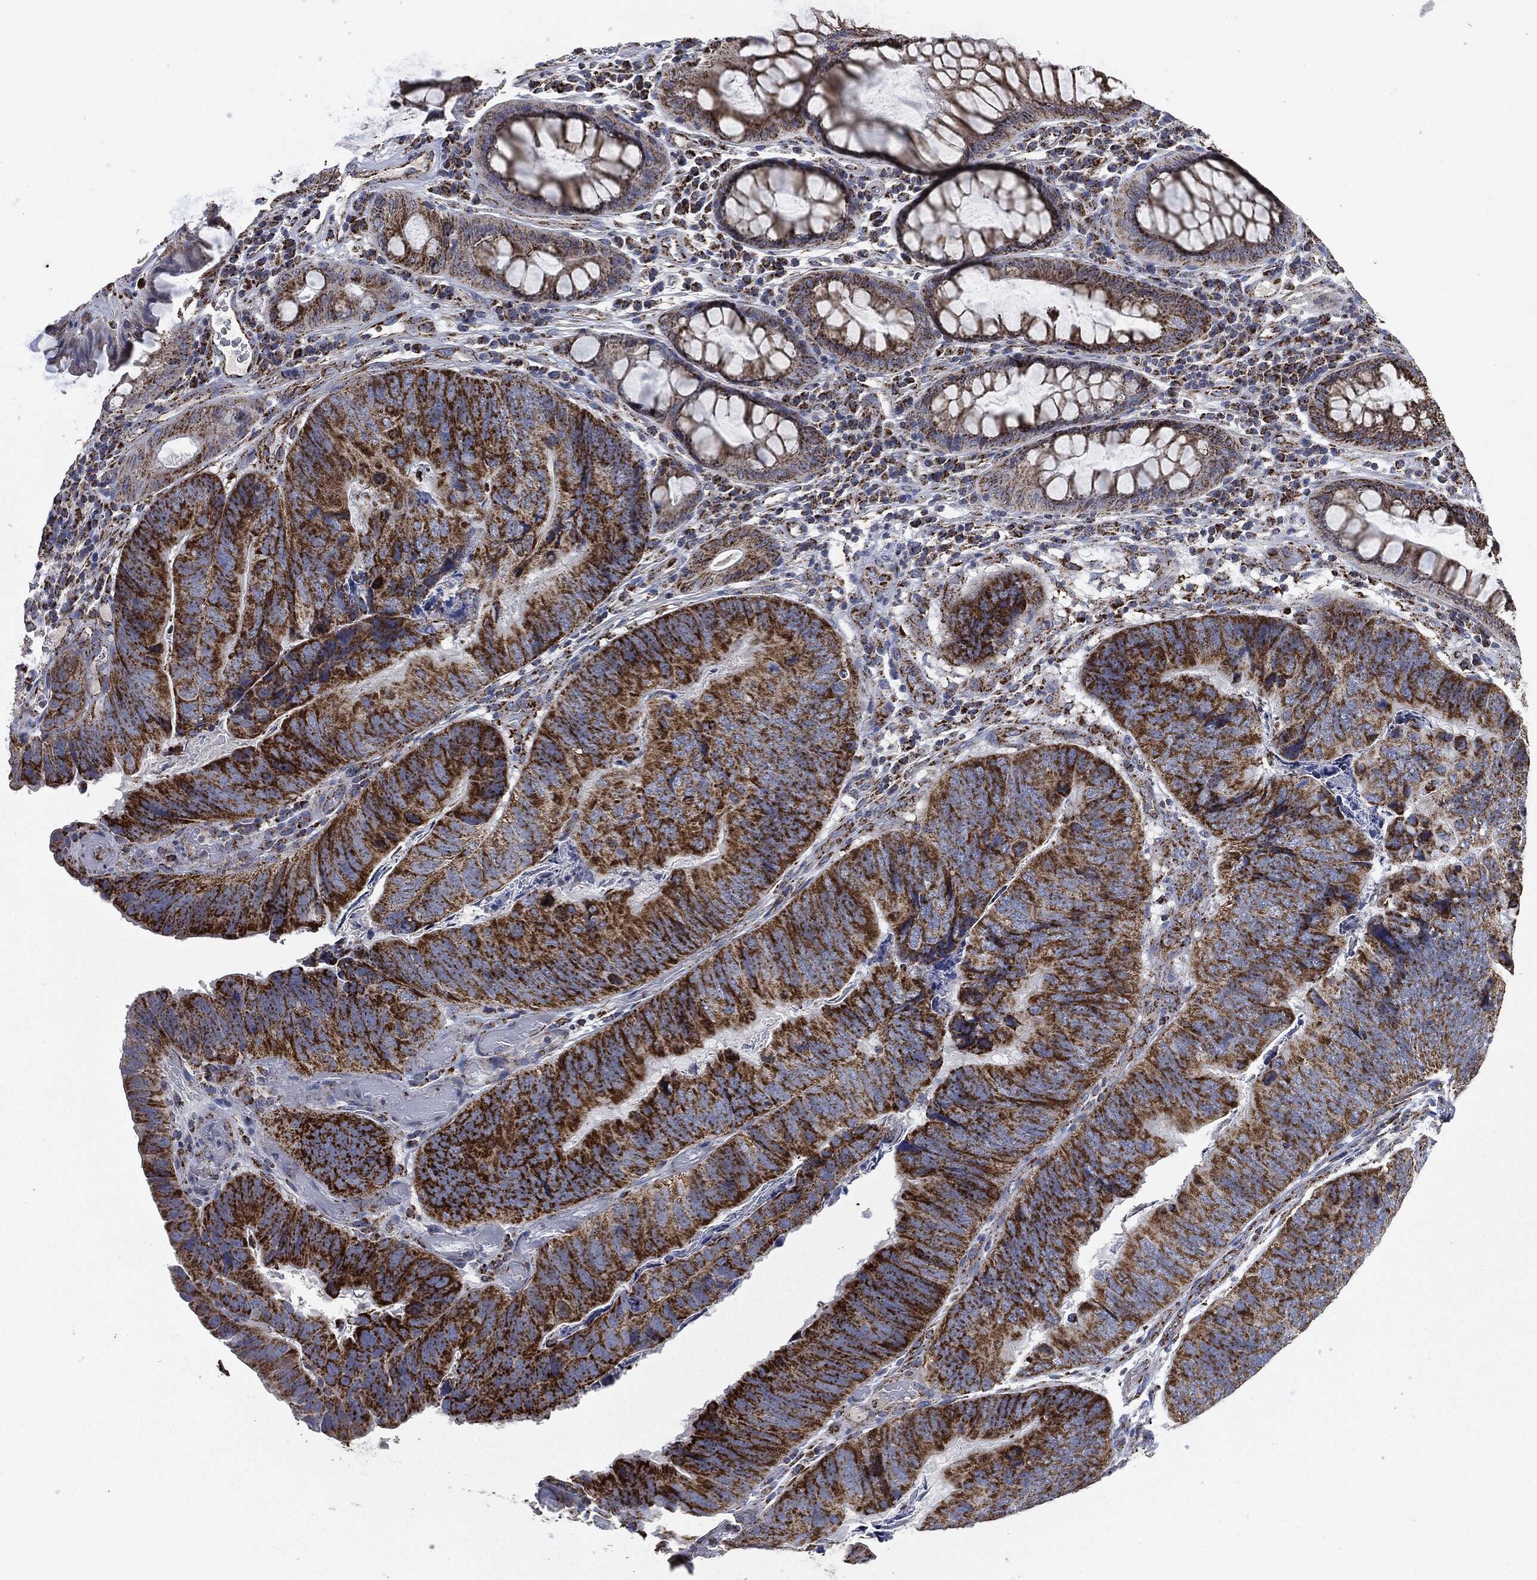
{"staining": {"intensity": "strong", "quantity": ">75%", "location": "cytoplasmic/membranous"}, "tissue": "colorectal cancer", "cell_type": "Tumor cells", "image_type": "cancer", "snomed": [{"axis": "morphology", "description": "Adenocarcinoma, NOS"}, {"axis": "topography", "description": "Colon"}], "caption": "High-magnification brightfield microscopy of adenocarcinoma (colorectal) stained with DAB (brown) and counterstained with hematoxylin (blue). tumor cells exhibit strong cytoplasmic/membranous staining is appreciated in approximately>75% of cells.", "gene": "RYK", "patient": {"sex": "female", "age": 67}}